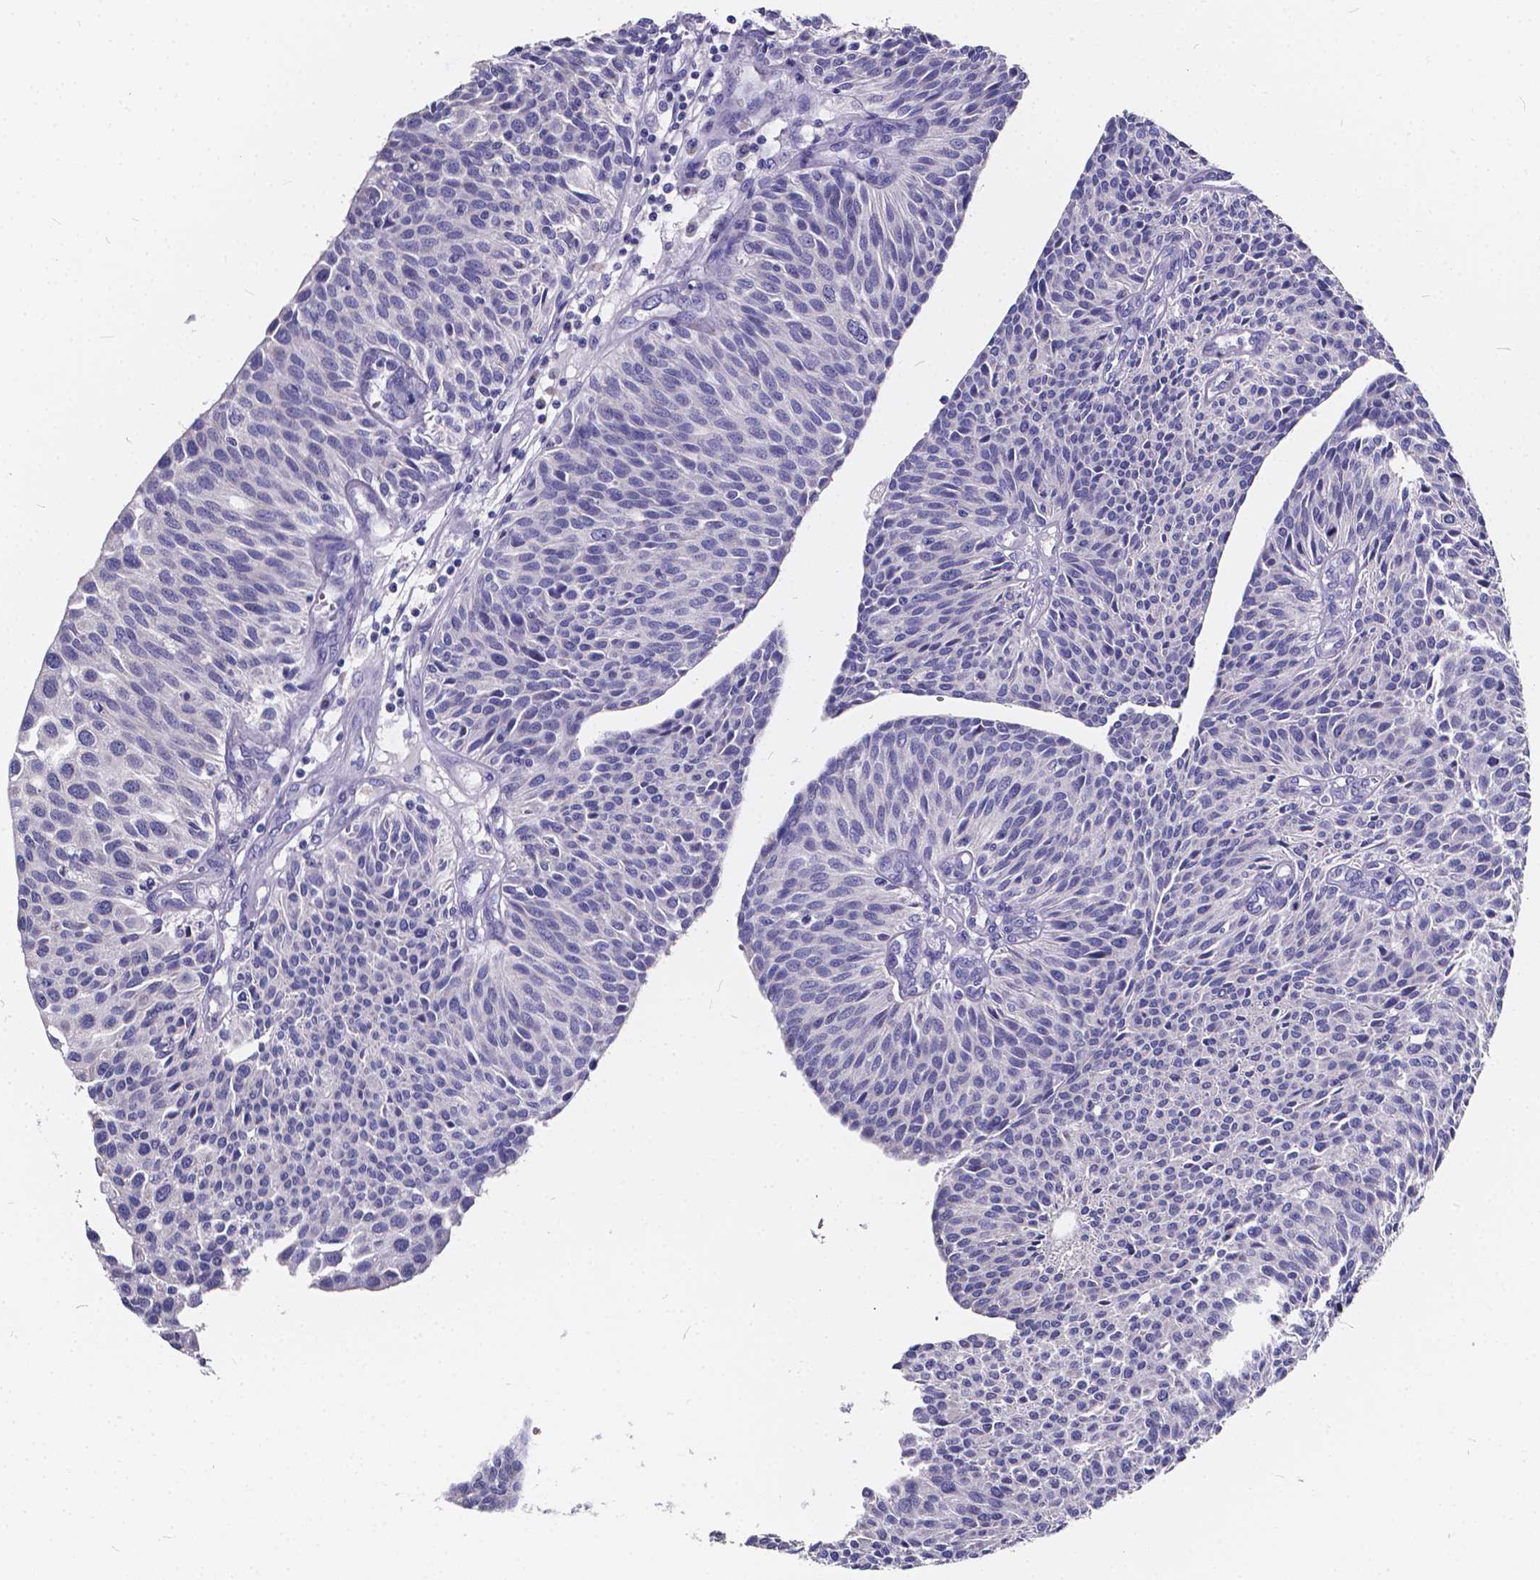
{"staining": {"intensity": "negative", "quantity": "none", "location": "none"}, "tissue": "urothelial cancer", "cell_type": "Tumor cells", "image_type": "cancer", "snomed": [{"axis": "morphology", "description": "Urothelial carcinoma, NOS"}, {"axis": "topography", "description": "Urinary bladder"}], "caption": "An image of human urothelial cancer is negative for staining in tumor cells.", "gene": "SPEF2", "patient": {"sex": "male", "age": 55}}